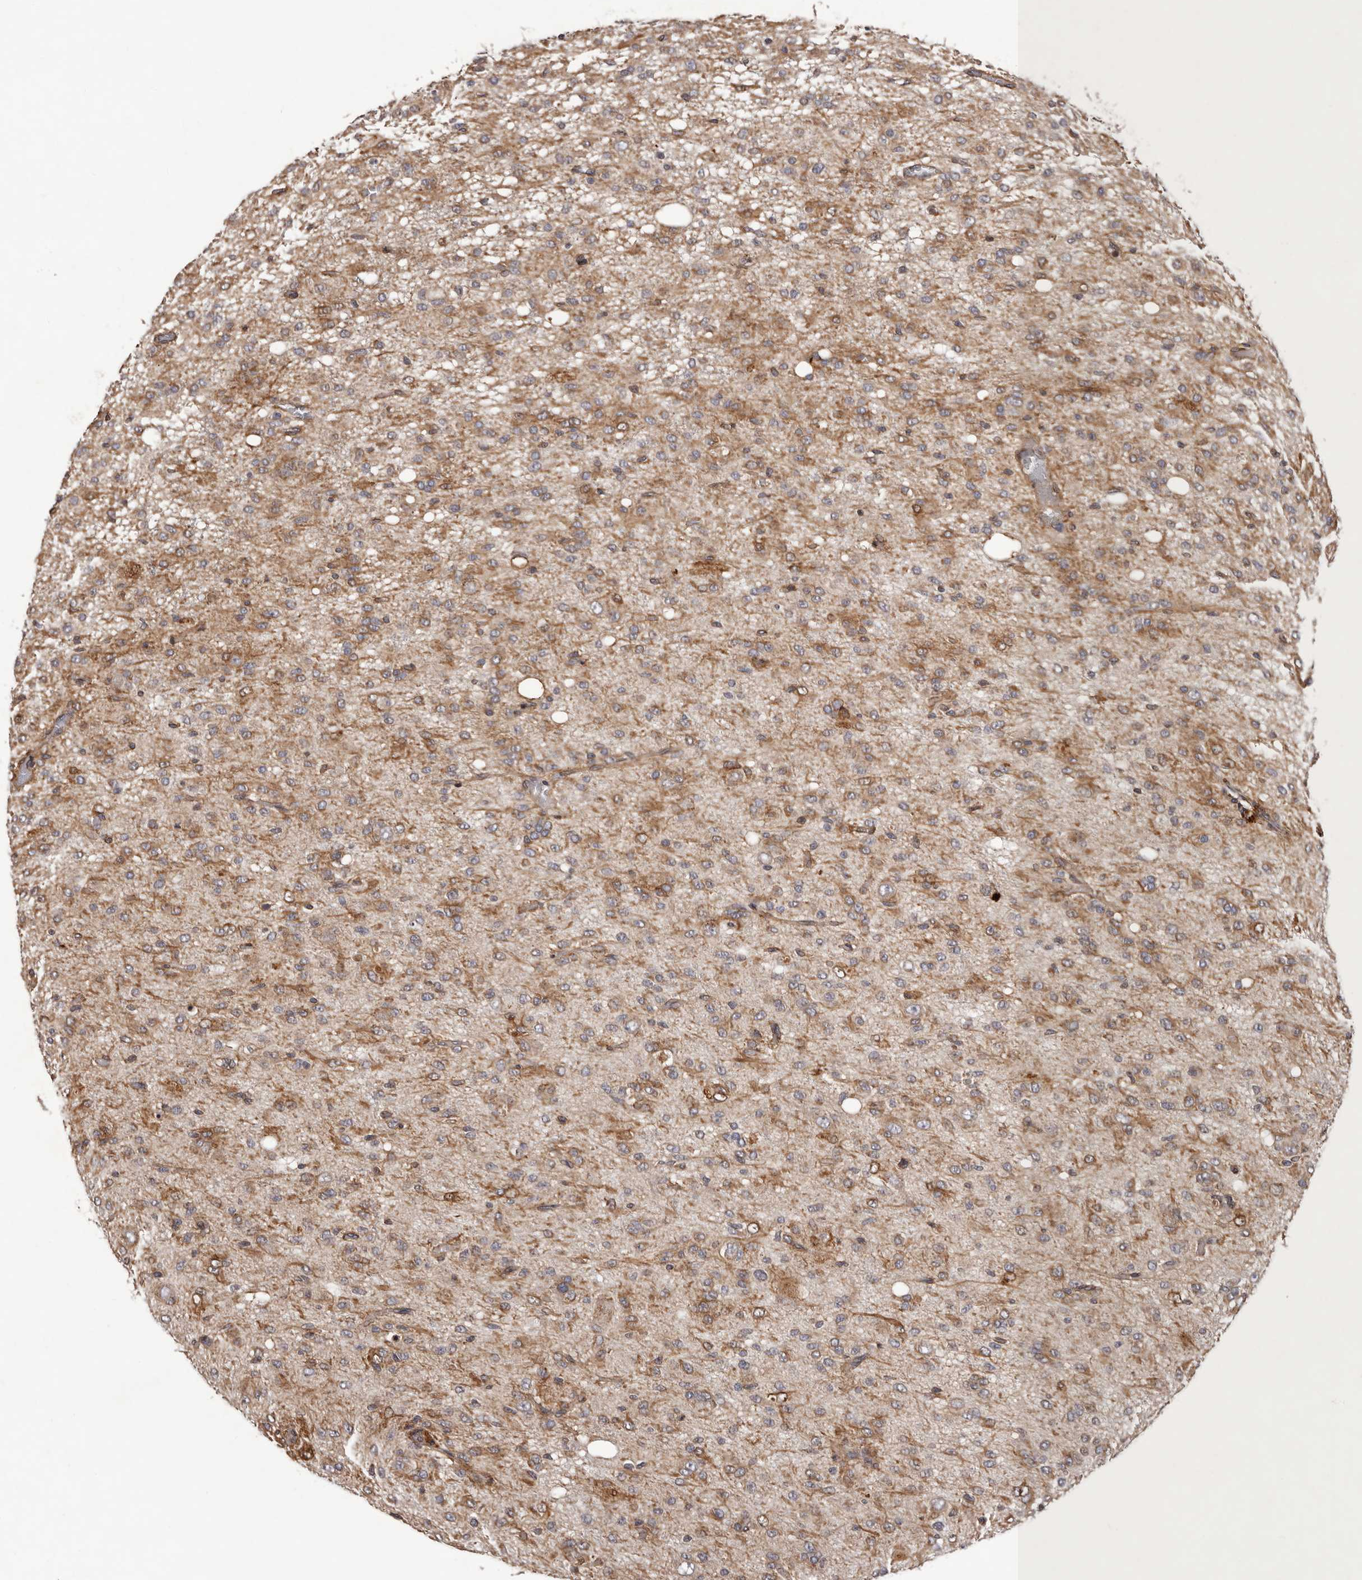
{"staining": {"intensity": "moderate", "quantity": ">75%", "location": "cytoplasmic/membranous"}, "tissue": "glioma", "cell_type": "Tumor cells", "image_type": "cancer", "snomed": [{"axis": "morphology", "description": "Glioma, malignant, High grade"}, {"axis": "topography", "description": "Brain"}], "caption": "Glioma tissue shows moderate cytoplasmic/membranous positivity in approximately >75% of tumor cells", "gene": "GADD45B", "patient": {"sex": "female", "age": 59}}